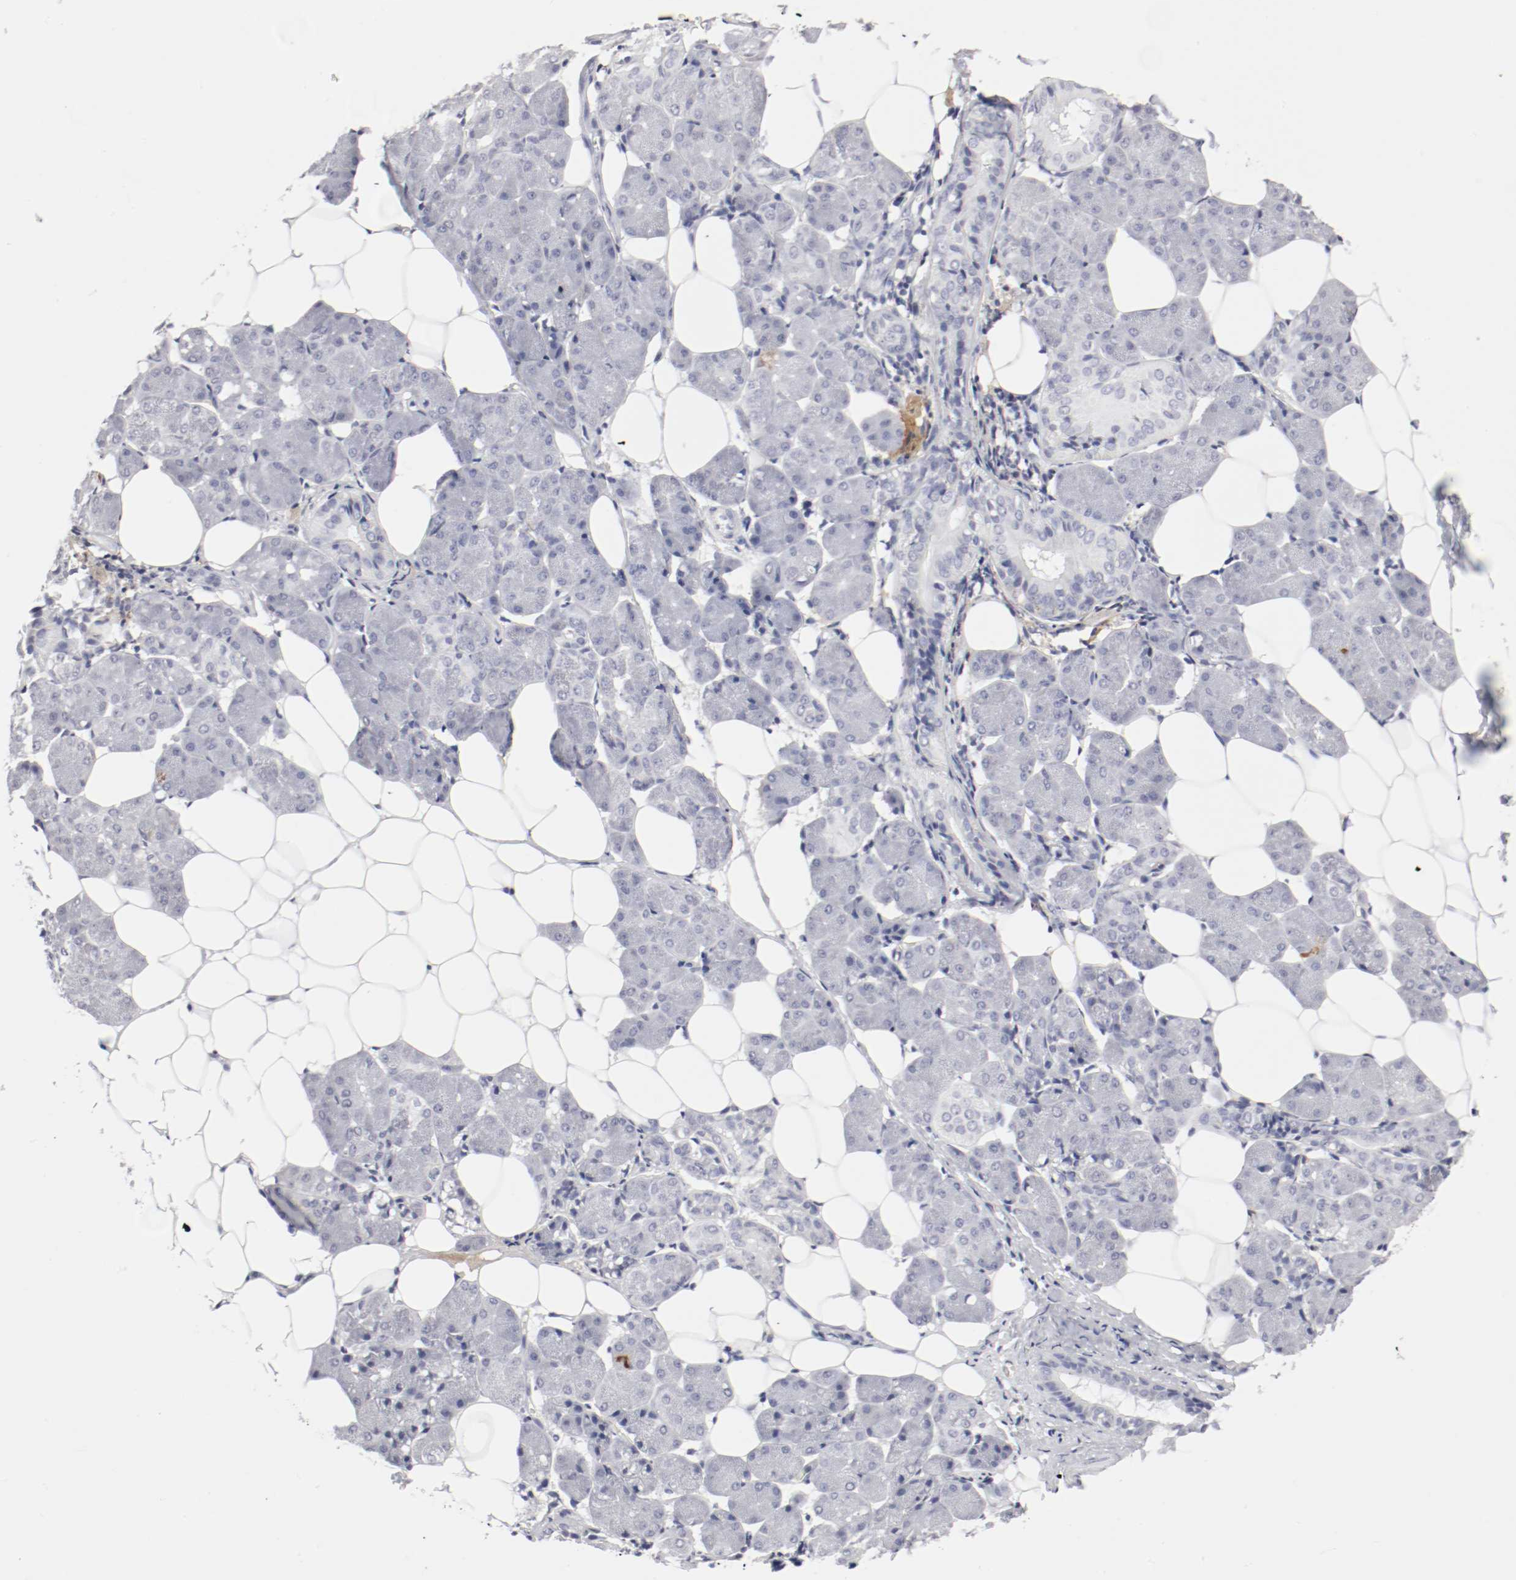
{"staining": {"intensity": "weak", "quantity": "<25%", "location": "cytoplasmic/membranous"}, "tissue": "salivary gland", "cell_type": "Glandular cells", "image_type": "normal", "snomed": [{"axis": "morphology", "description": "Normal tissue, NOS"}, {"axis": "morphology", "description": "Adenoma, NOS"}, {"axis": "topography", "description": "Salivary gland"}], "caption": "Immunohistochemistry photomicrograph of normal human salivary gland stained for a protein (brown), which shows no staining in glandular cells.", "gene": "ITGAX", "patient": {"sex": "female", "age": 32}}